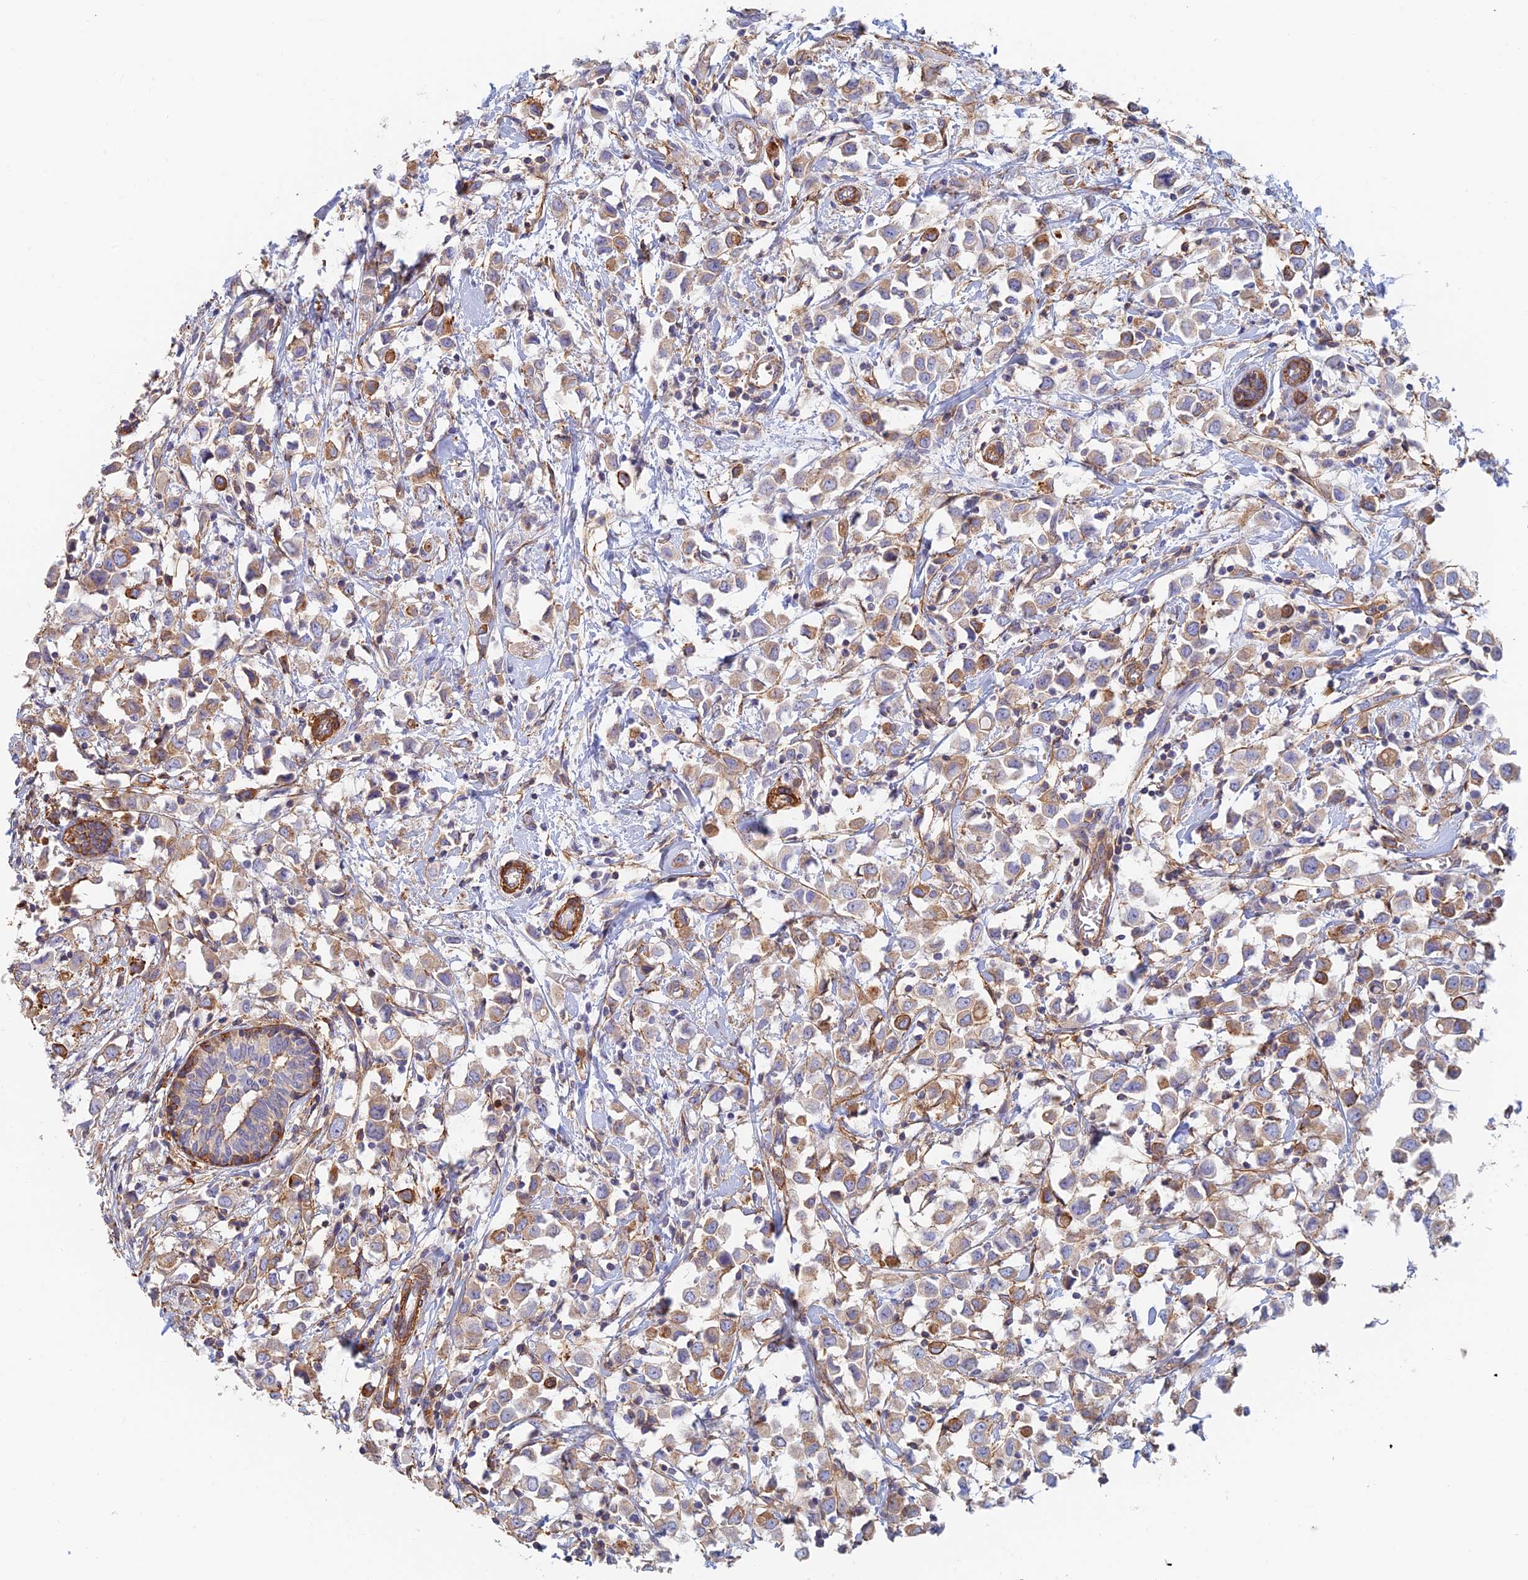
{"staining": {"intensity": "moderate", "quantity": "25%-75%", "location": "cytoplasmic/membranous"}, "tissue": "breast cancer", "cell_type": "Tumor cells", "image_type": "cancer", "snomed": [{"axis": "morphology", "description": "Duct carcinoma"}, {"axis": "topography", "description": "Breast"}], "caption": "Brown immunohistochemical staining in human intraductal carcinoma (breast) demonstrates moderate cytoplasmic/membranous expression in approximately 25%-75% of tumor cells.", "gene": "PAK4", "patient": {"sex": "female", "age": 61}}